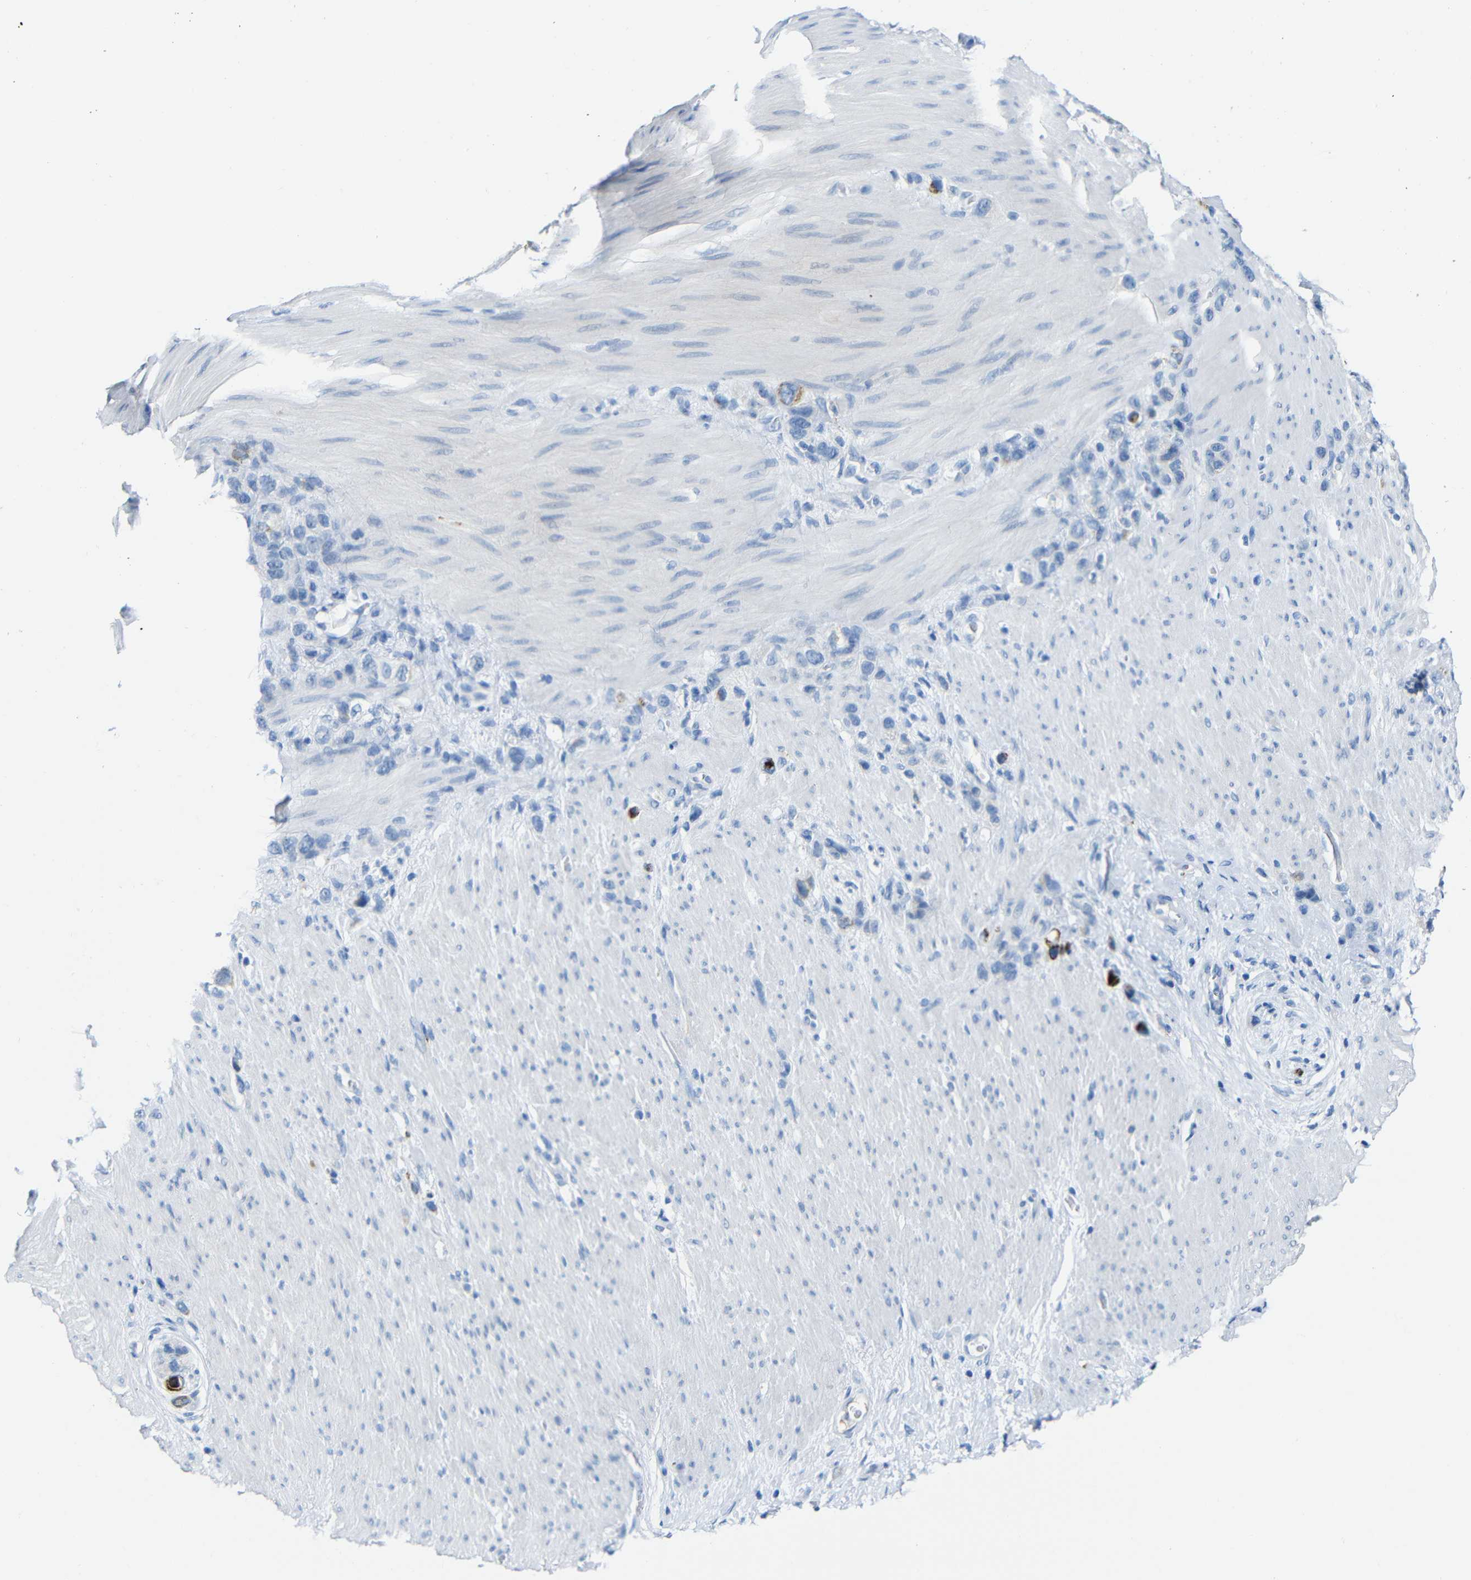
{"staining": {"intensity": "strong", "quantity": "<25%", "location": "cytoplasmic/membranous"}, "tissue": "stomach cancer", "cell_type": "Tumor cells", "image_type": "cancer", "snomed": [{"axis": "morphology", "description": "Adenocarcinoma, NOS"}, {"axis": "morphology", "description": "Adenocarcinoma, High grade"}, {"axis": "topography", "description": "Stomach, upper"}, {"axis": "topography", "description": "Stomach, lower"}], "caption": "Protein expression analysis of human stomach cancer (adenocarcinoma) reveals strong cytoplasmic/membranous positivity in approximately <25% of tumor cells.", "gene": "C15orf48", "patient": {"sex": "female", "age": 65}}